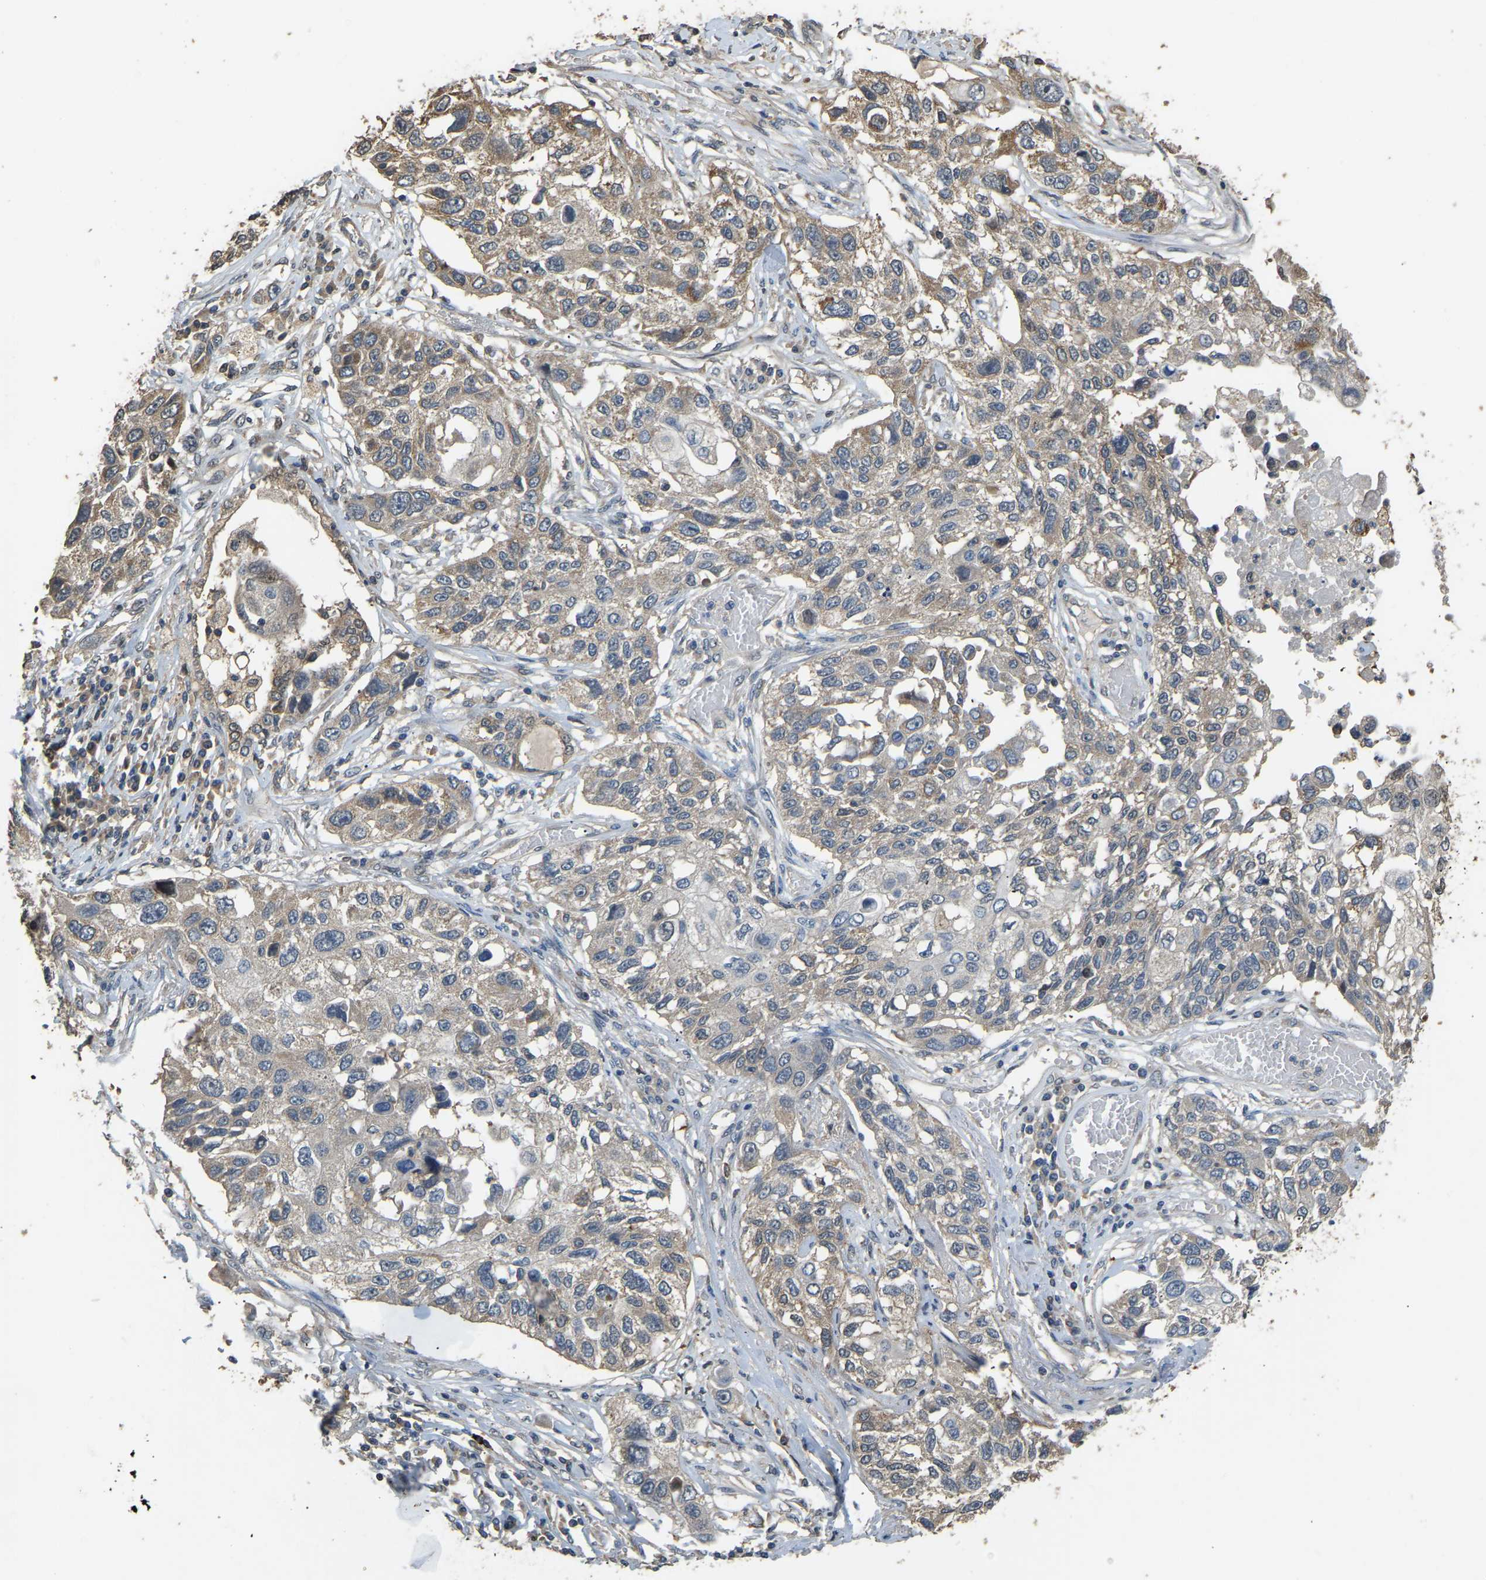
{"staining": {"intensity": "weak", "quantity": ">75%", "location": "cytoplasmic/membranous"}, "tissue": "lung cancer", "cell_type": "Tumor cells", "image_type": "cancer", "snomed": [{"axis": "morphology", "description": "Squamous cell carcinoma, NOS"}, {"axis": "topography", "description": "Lung"}], "caption": "Lung squamous cell carcinoma stained with DAB immunohistochemistry (IHC) reveals low levels of weak cytoplasmic/membranous staining in about >75% of tumor cells. (DAB (3,3'-diaminobenzidine) IHC with brightfield microscopy, high magnification).", "gene": "TUFM", "patient": {"sex": "male", "age": 71}}